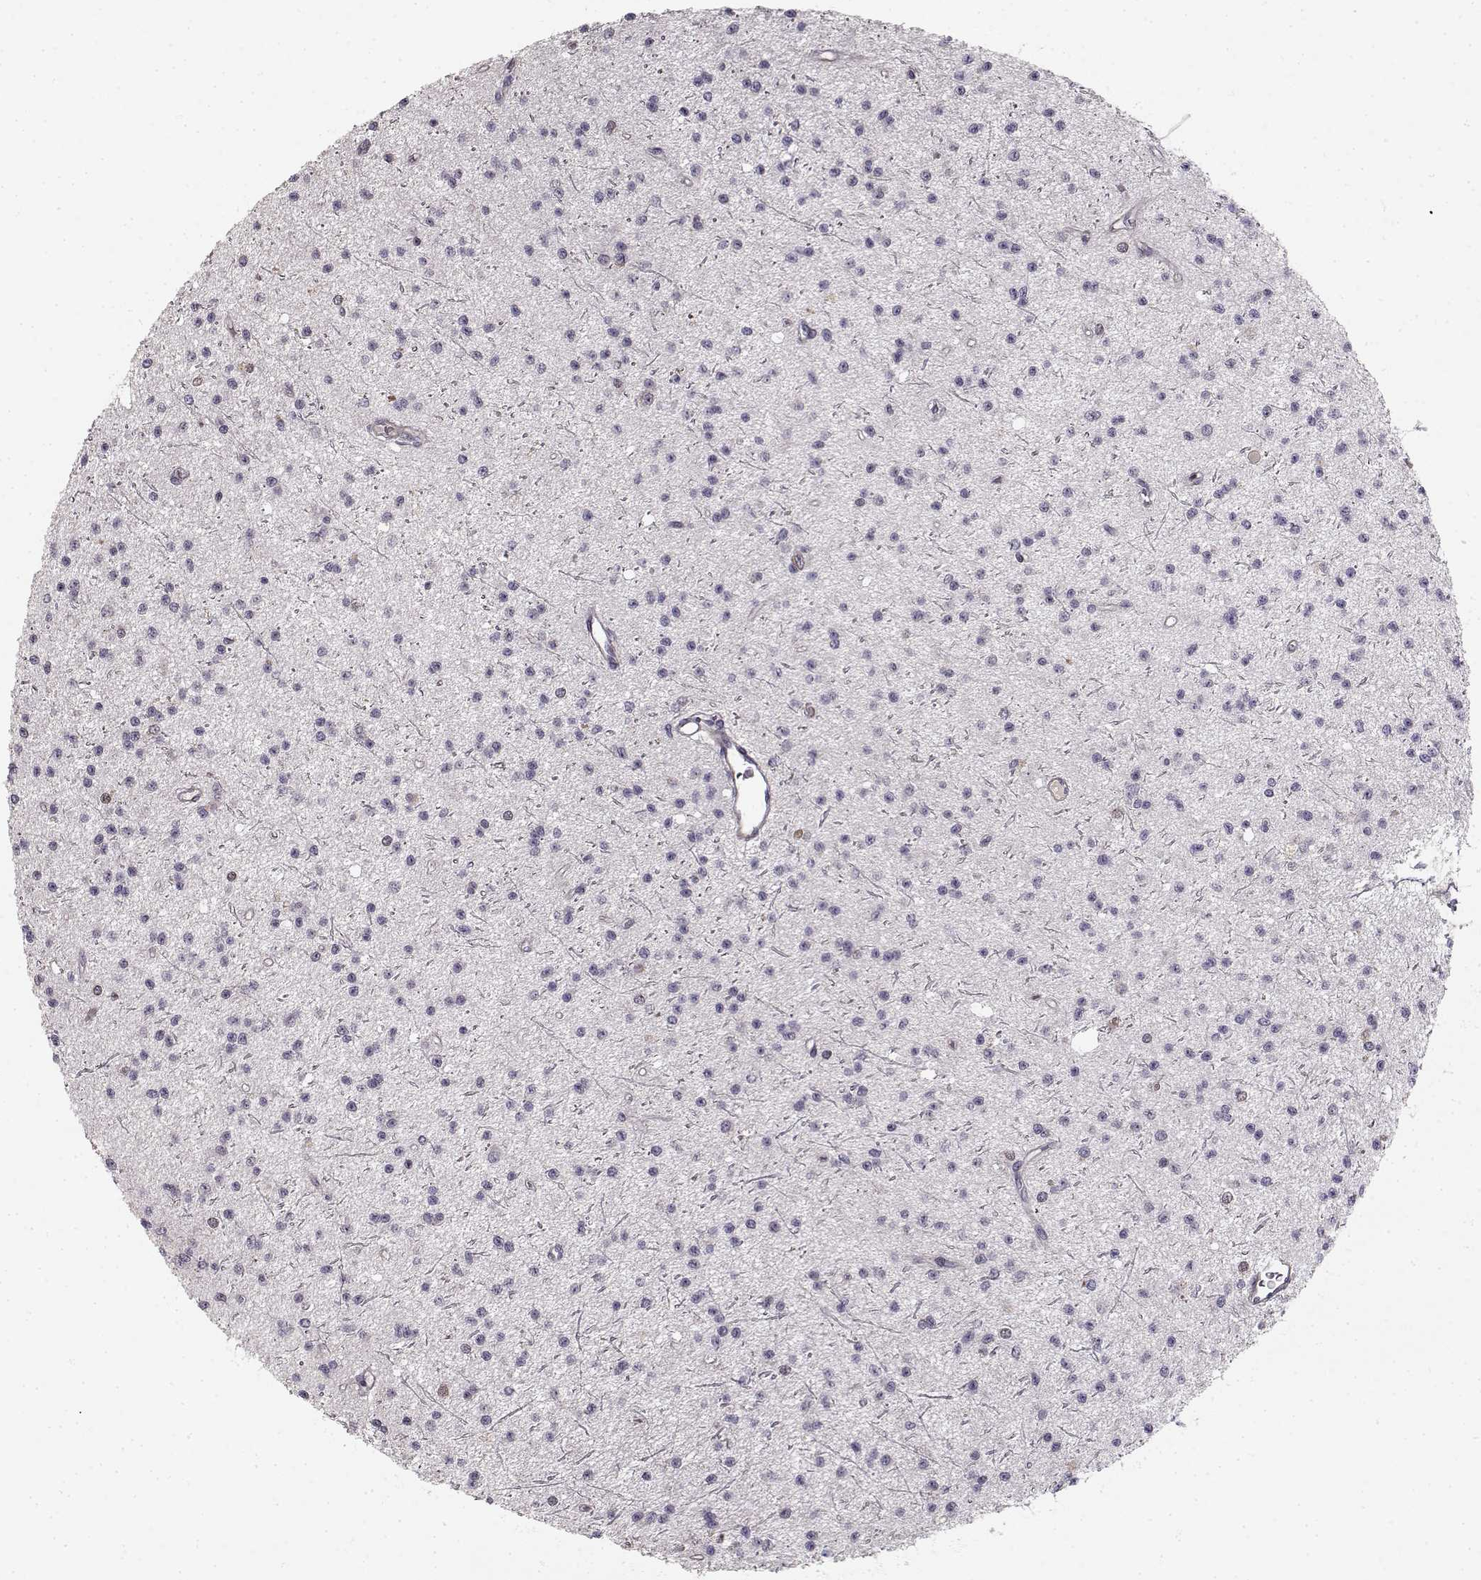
{"staining": {"intensity": "negative", "quantity": "none", "location": "none"}, "tissue": "glioma", "cell_type": "Tumor cells", "image_type": "cancer", "snomed": [{"axis": "morphology", "description": "Glioma, malignant, Low grade"}, {"axis": "topography", "description": "Brain"}], "caption": "DAB (3,3'-diaminobenzidine) immunohistochemical staining of human malignant low-grade glioma shows no significant positivity in tumor cells.", "gene": "RGS9BP", "patient": {"sex": "male", "age": 27}}